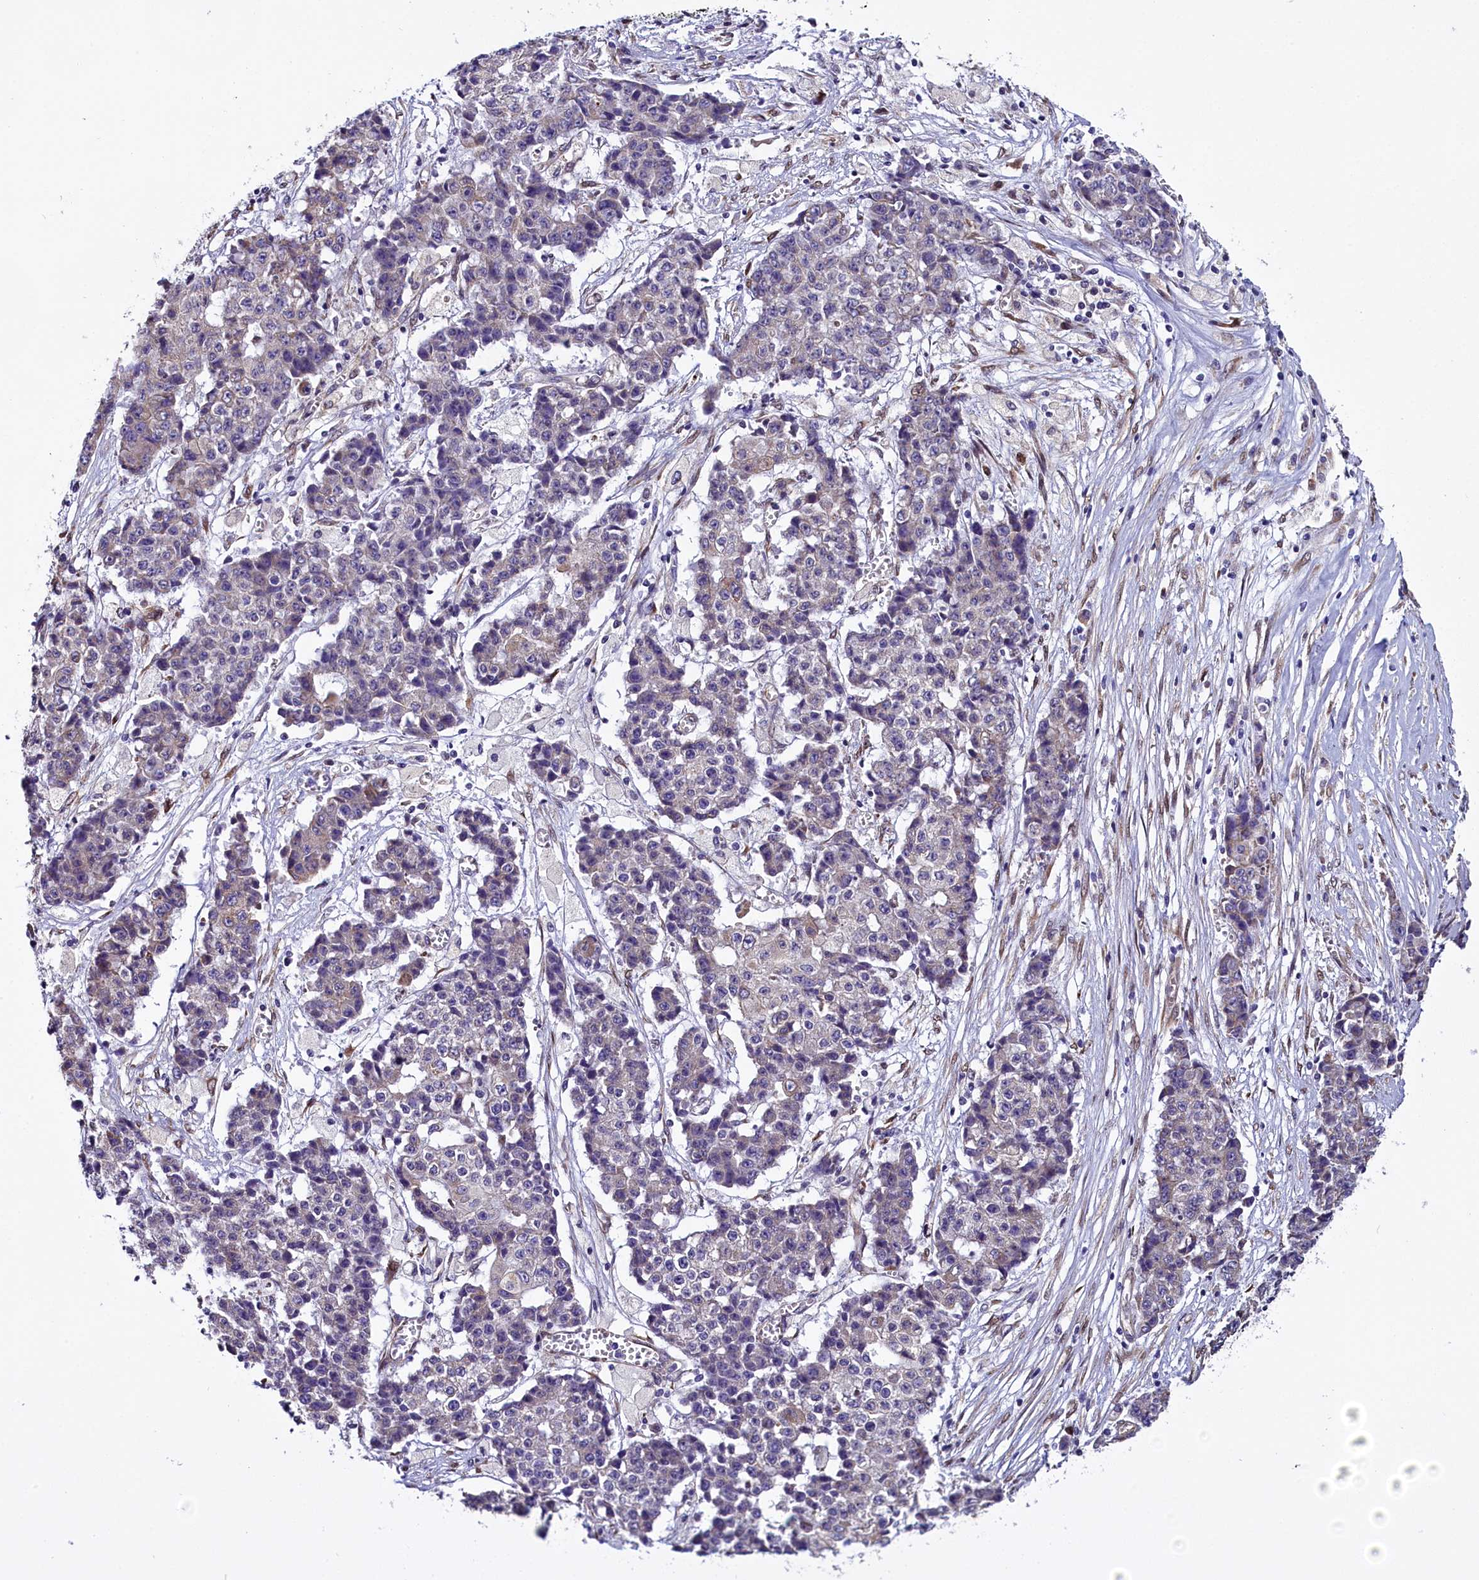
{"staining": {"intensity": "negative", "quantity": "none", "location": "none"}, "tissue": "ovarian cancer", "cell_type": "Tumor cells", "image_type": "cancer", "snomed": [{"axis": "morphology", "description": "Carcinoma, endometroid"}, {"axis": "topography", "description": "Ovary"}], "caption": "This is a photomicrograph of immunohistochemistry staining of ovarian cancer (endometroid carcinoma), which shows no expression in tumor cells.", "gene": "UACA", "patient": {"sex": "female", "age": 42}}